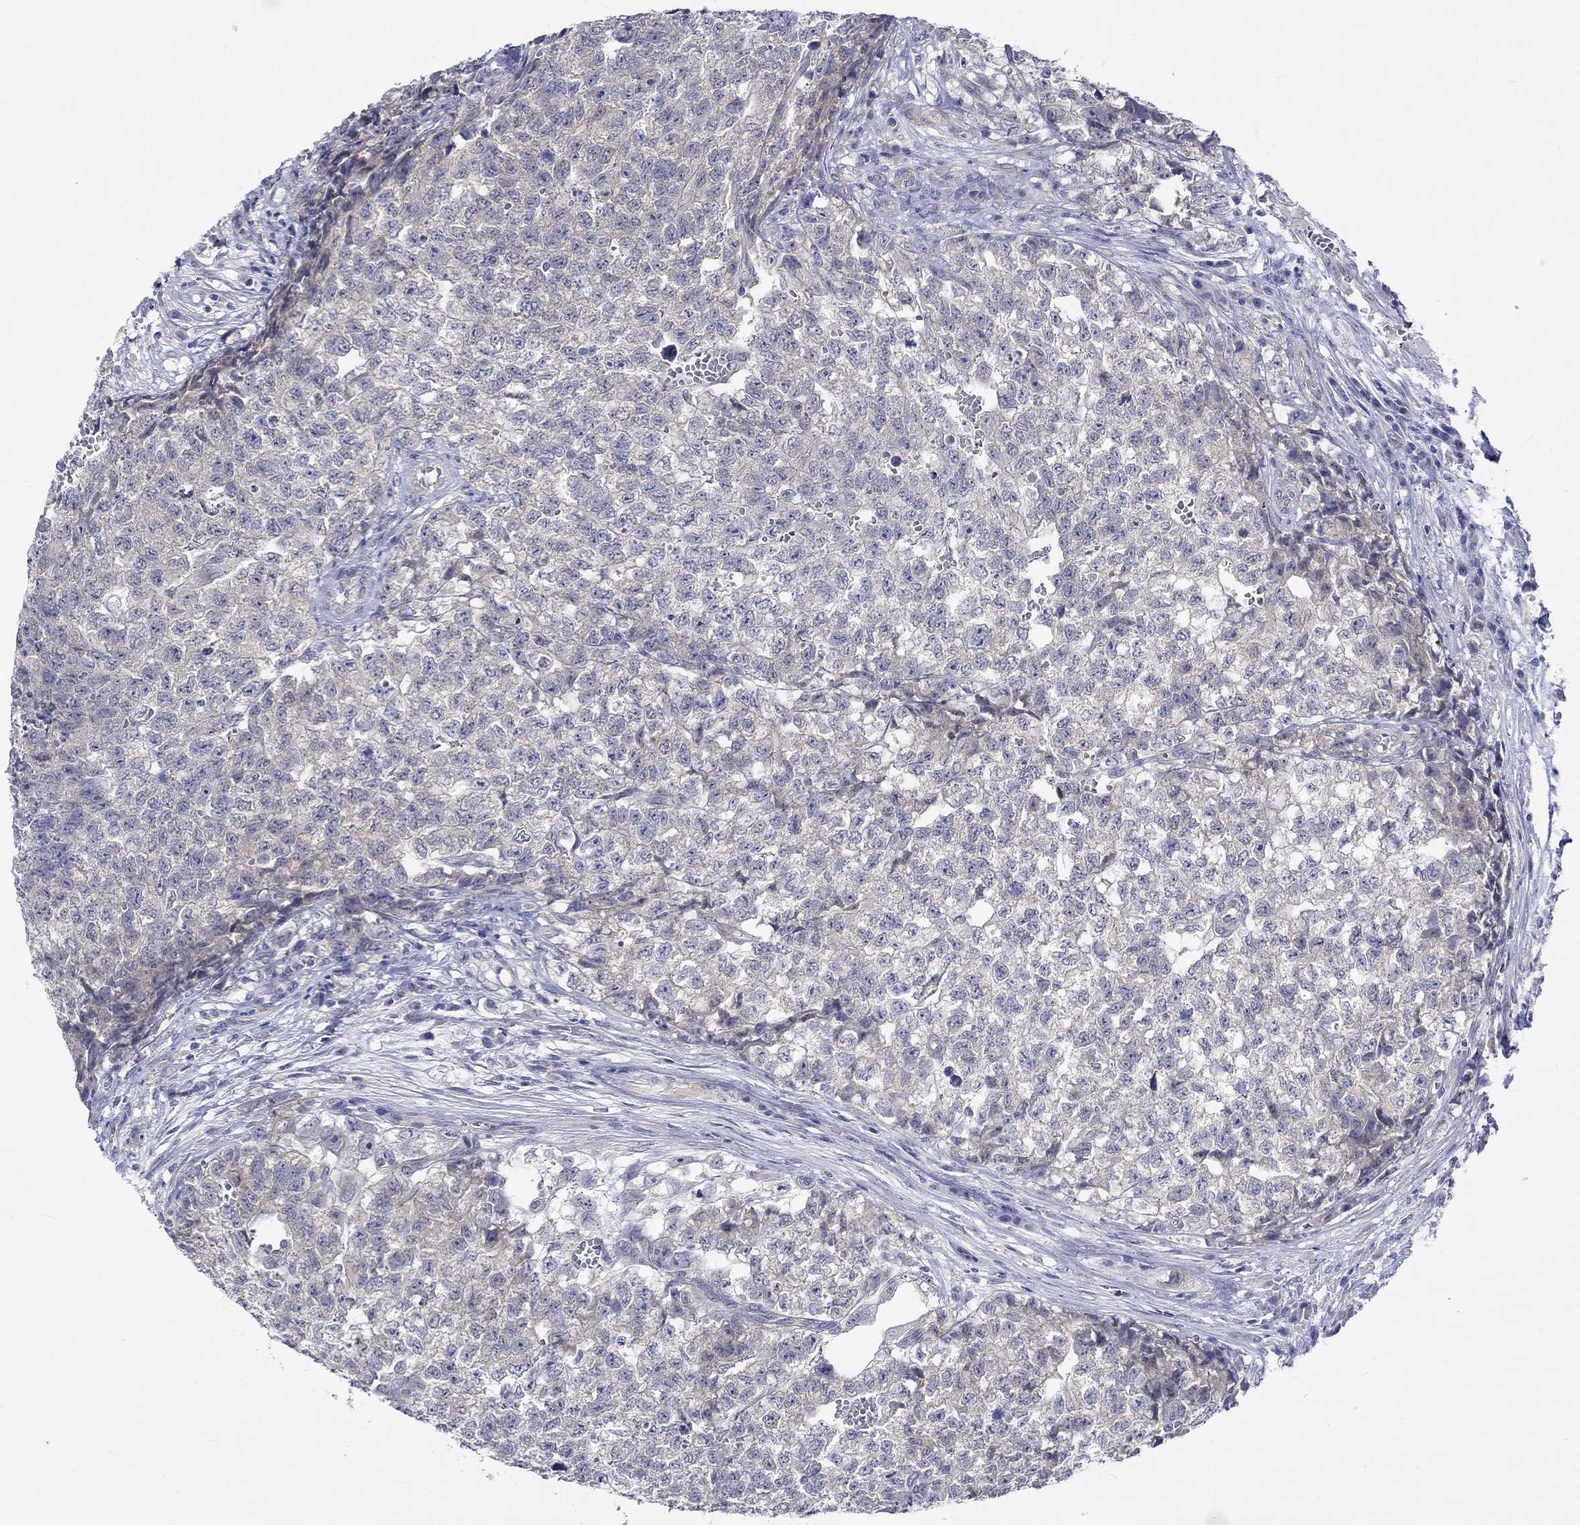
{"staining": {"intensity": "negative", "quantity": "none", "location": "none"}, "tissue": "testis cancer", "cell_type": "Tumor cells", "image_type": "cancer", "snomed": [{"axis": "morphology", "description": "Seminoma, NOS"}, {"axis": "morphology", "description": "Carcinoma, Embryonal, NOS"}, {"axis": "topography", "description": "Testis"}], "caption": "Tumor cells show no significant protein positivity in testis cancer.", "gene": "CERS1", "patient": {"sex": "male", "age": 22}}